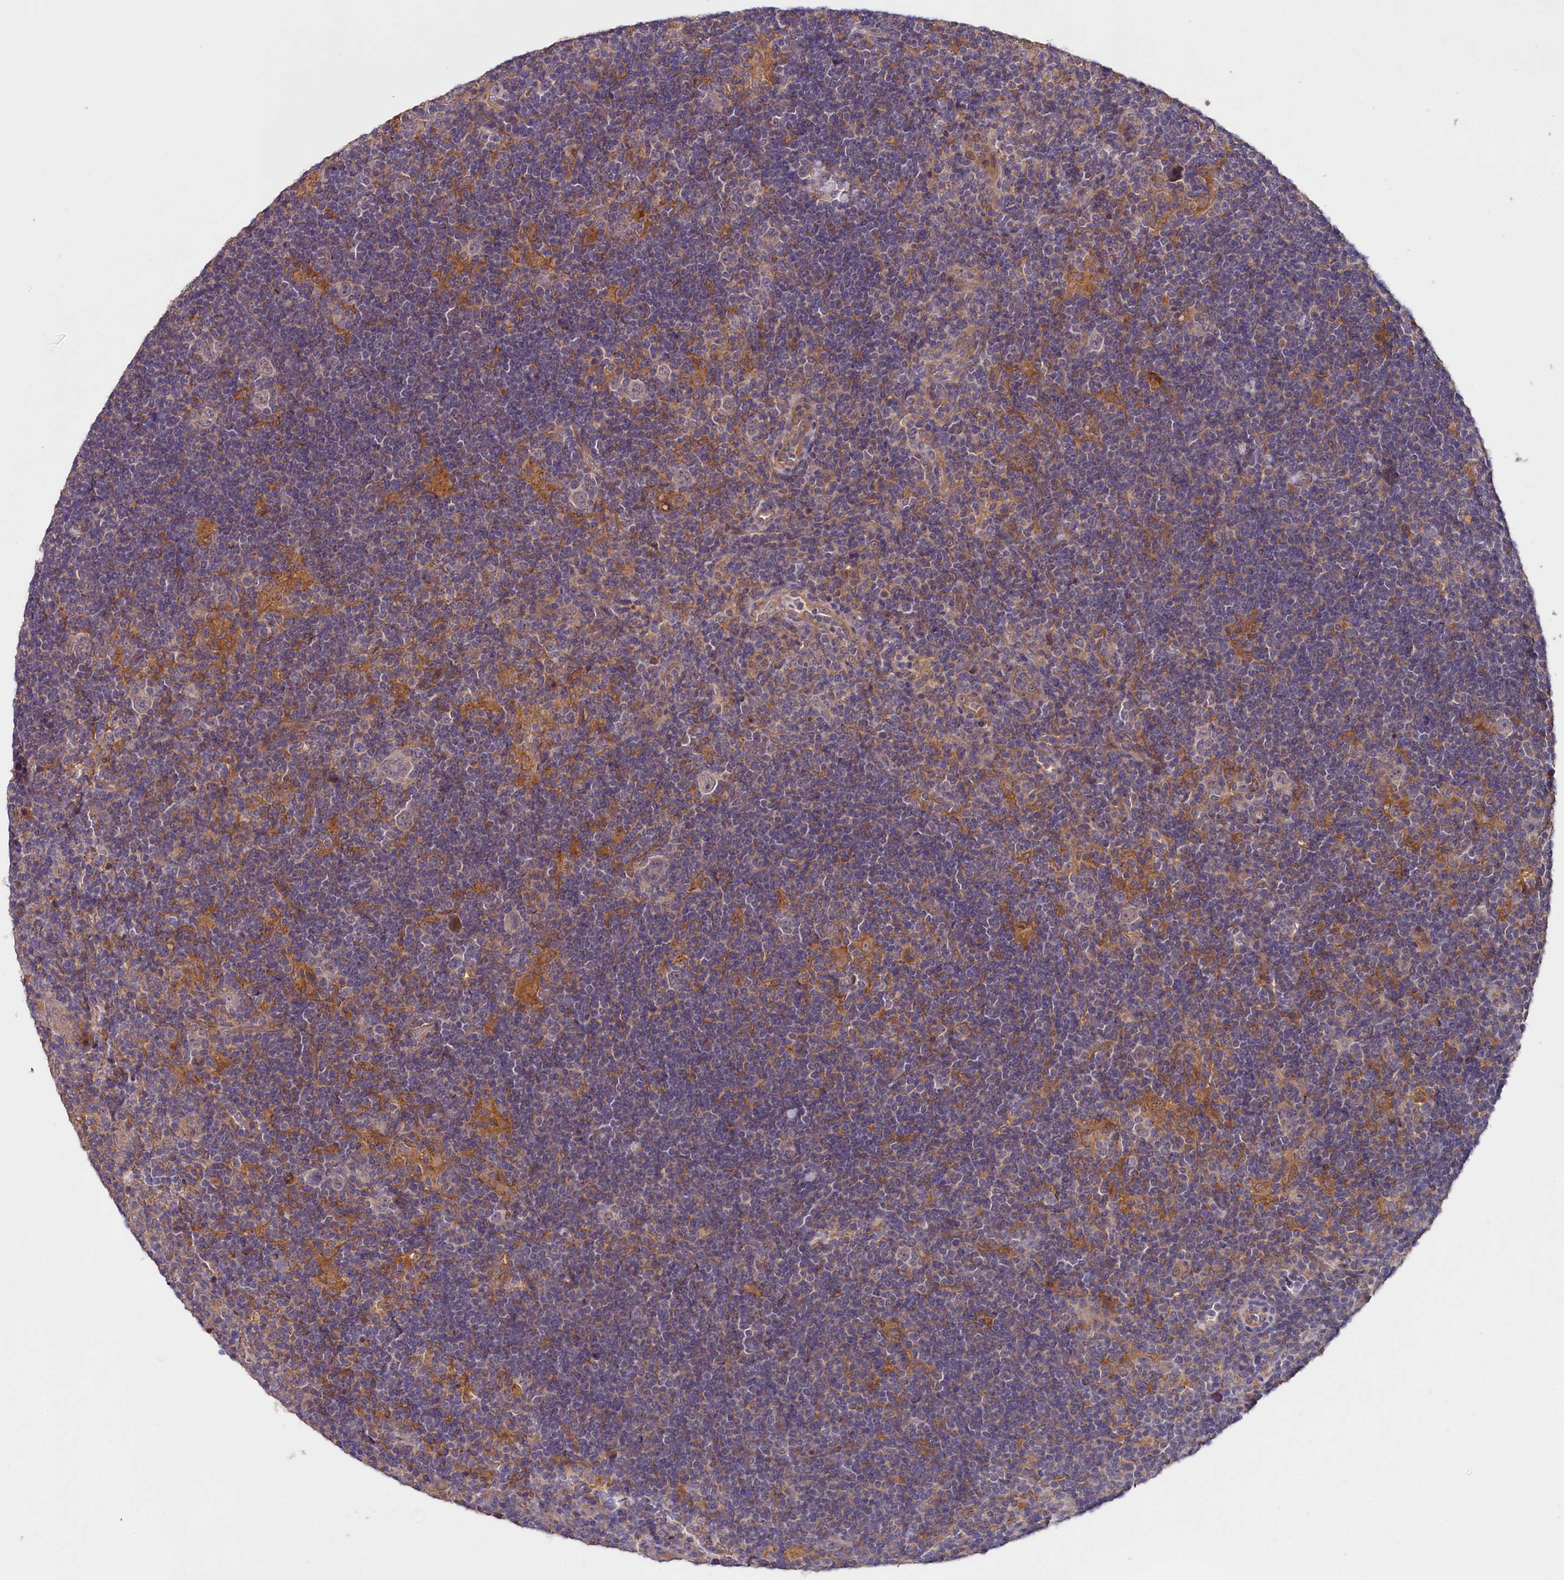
{"staining": {"intensity": "weak", "quantity": "25%-75%", "location": "cytoplasmic/membranous"}, "tissue": "lymphoma", "cell_type": "Tumor cells", "image_type": "cancer", "snomed": [{"axis": "morphology", "description": "Hodgkin's disease, NOS"}, {"axis": "topography", "description": "Lymph node"}], "caption": "Protein expression analysis of Hodgkin's disease reveals weak cytoplasmic/membranous positivity in approximately 25%-75% of tumor cells.", "gene": "ETFBKMT", "patient": {"sex": "female", "age": 57}}